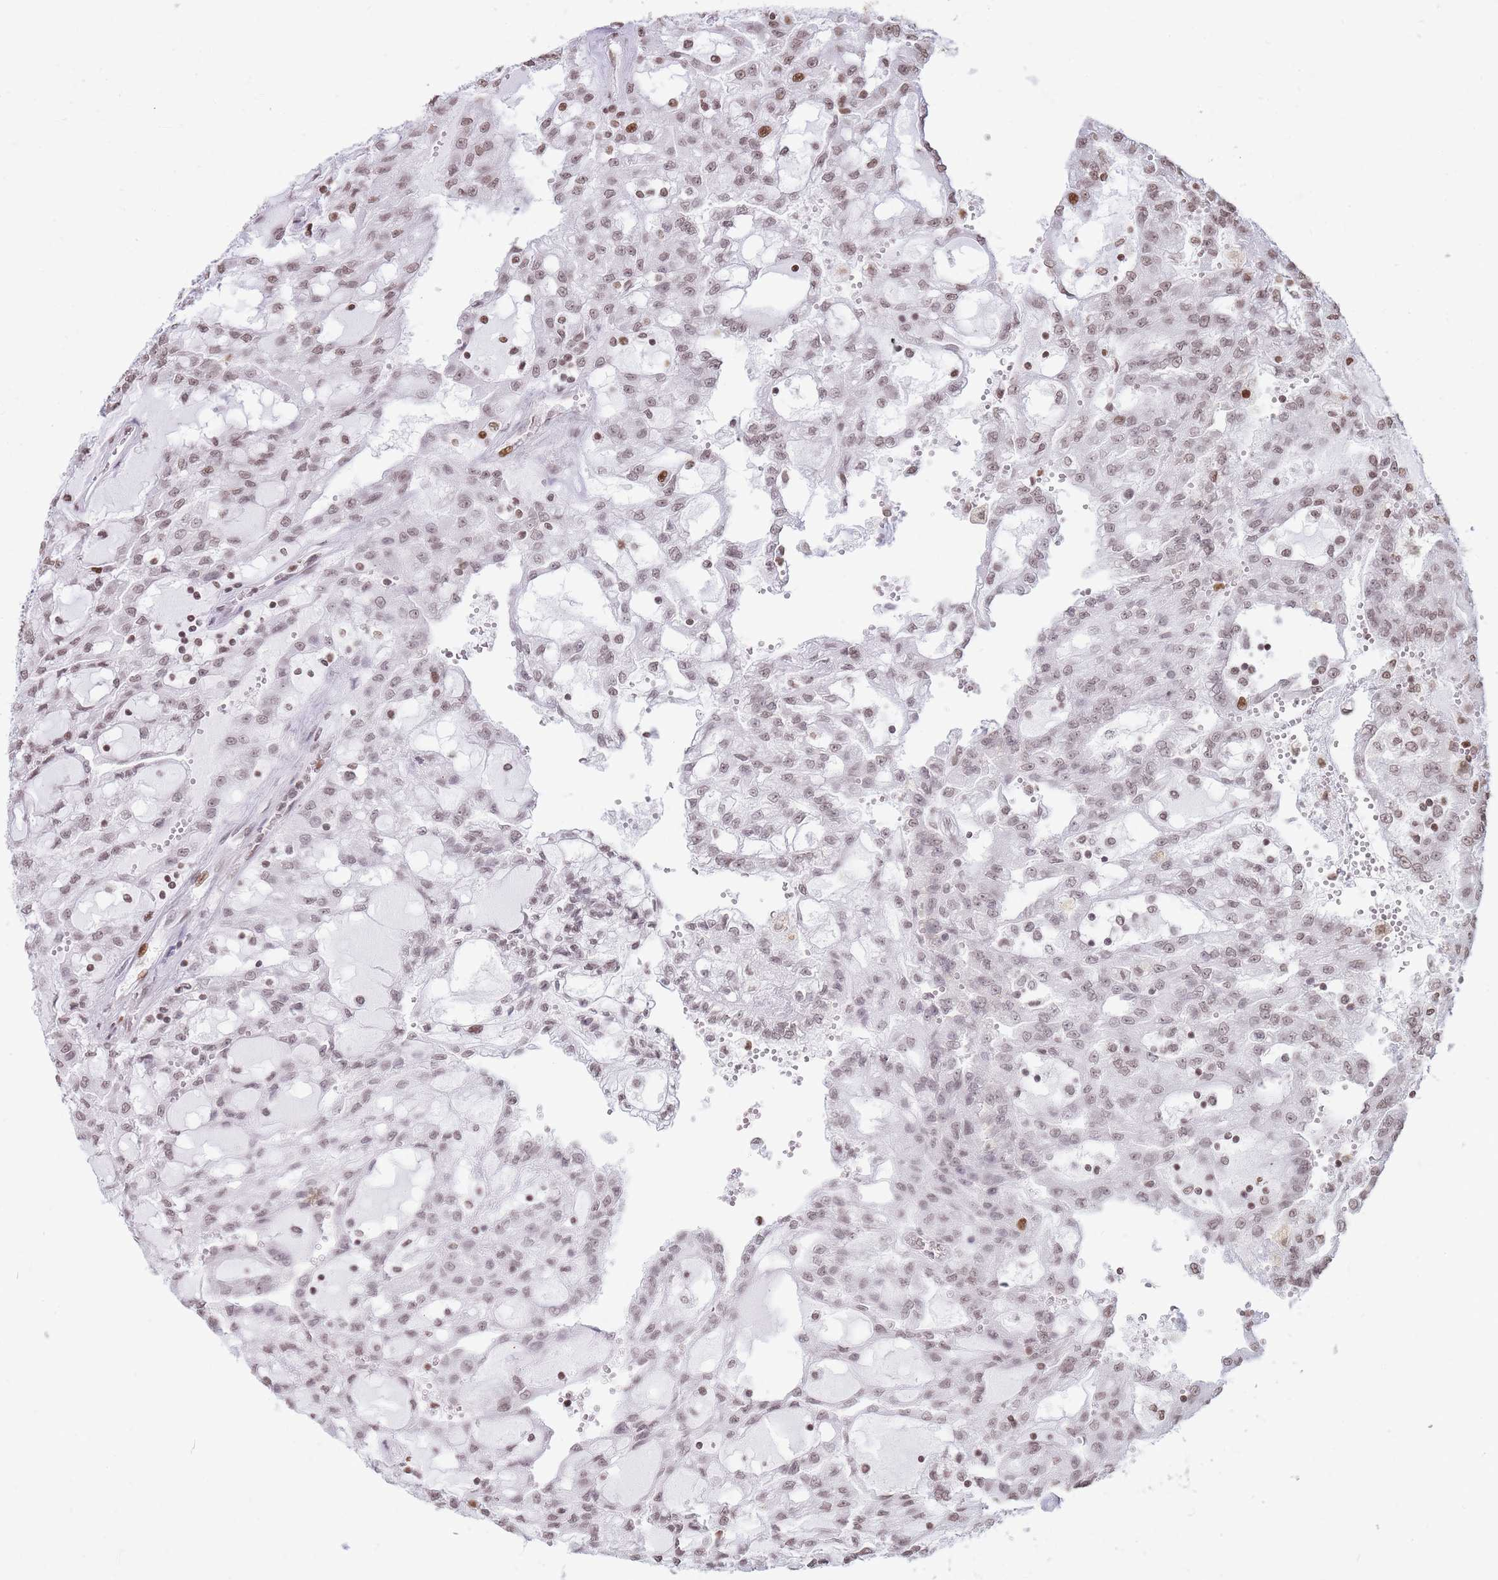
{"staining": {"intensity": "weak", "quantity": "25%-75%", "location": "nuclear"}, "tissue": "renal cancer", "cell_type": "Tumor cells", "image_type": "cancer", "snomed": [{"axis": "morphology", "description": "Adenocarcinoma, NOS"}, {"axis": "topography", "description": "Kidney"}], "caption": "Human renal cancer stained with a protein marker demonstrates weak staining in tumor cells.", "gene": "SHISAL1", "patient": {"sex": "male", "age": 63}}